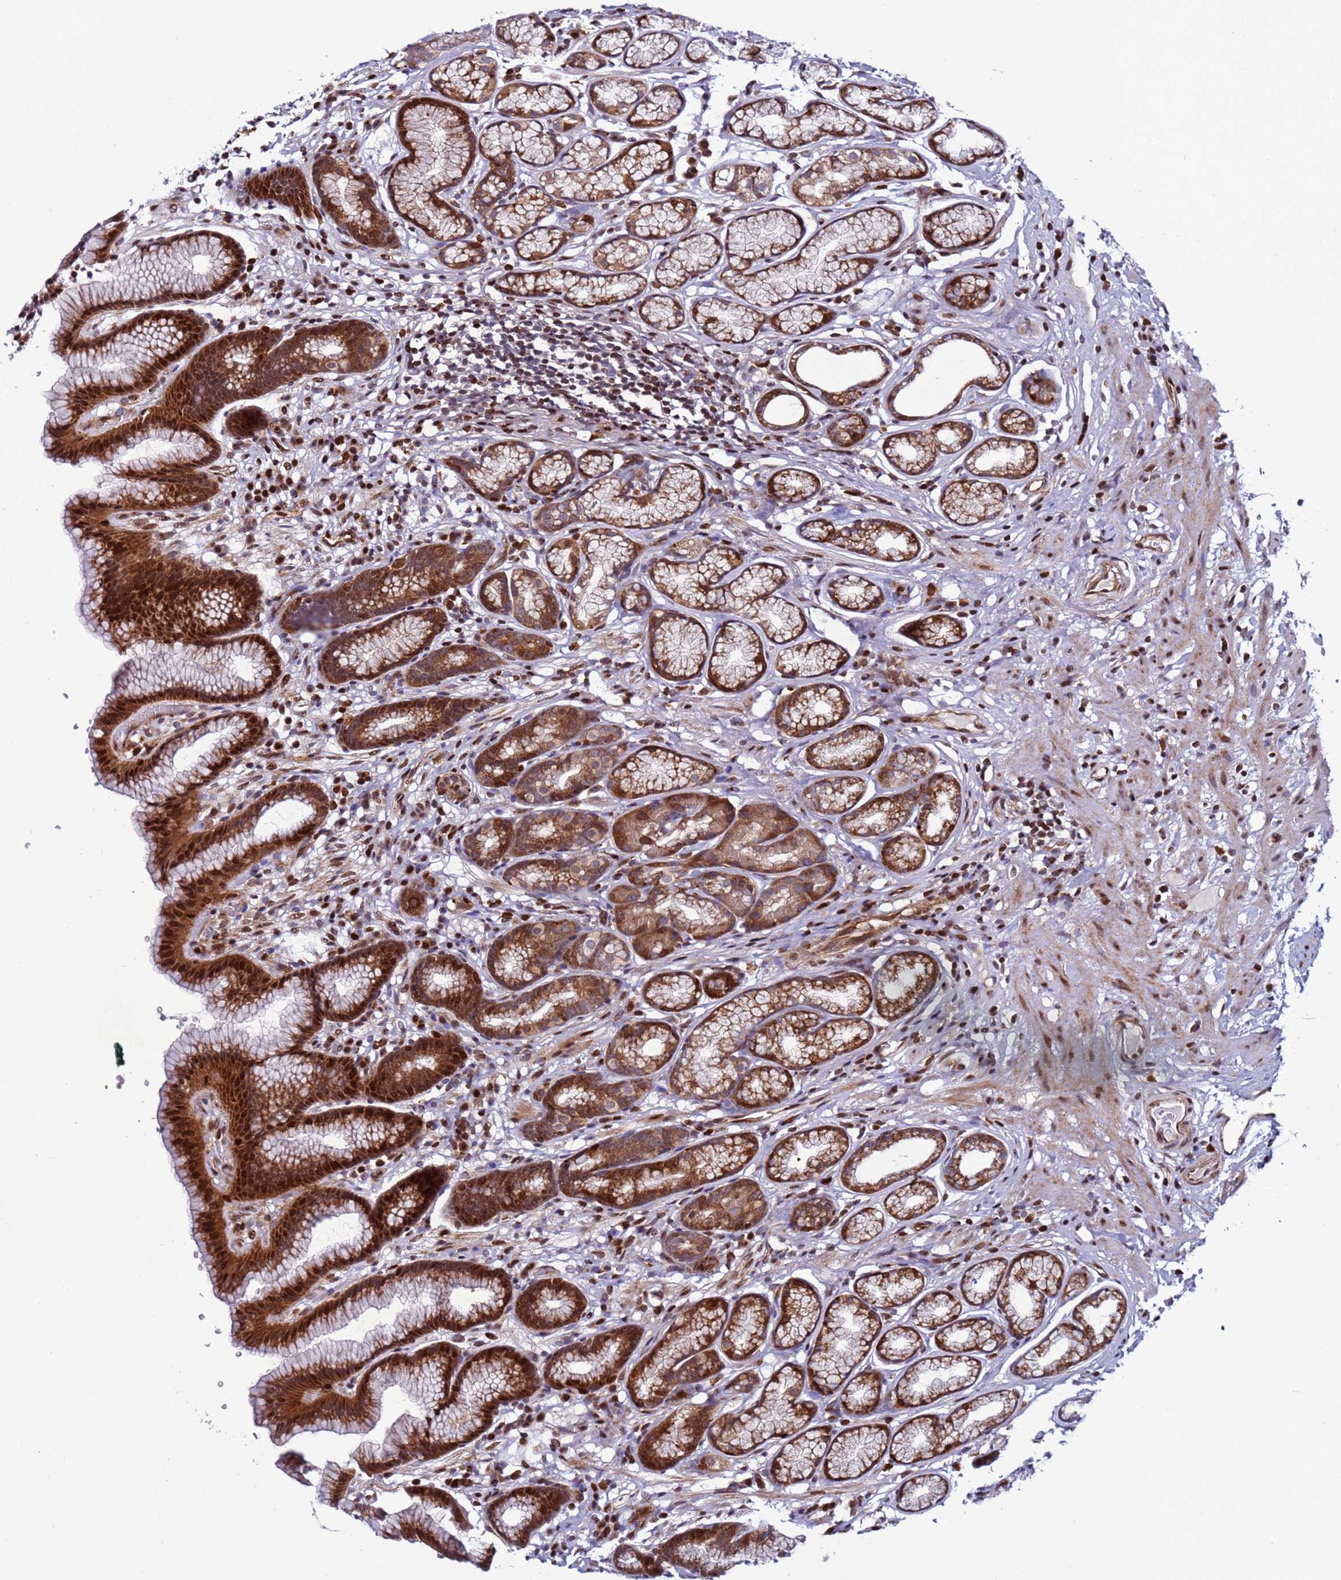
{"staining": {"intensity": "strong", "quantity": ">75%", "location": "cytoplasmic/membranous,nuclear"}, "tissue": "stomach", "cell_type": "Glandular cells", "image_type": "normal", "snomed": [{"axis": "morphology", "description": "Normal tissue, NOS"}, {"axis": "topography", "description": "Stomach"}], "caption": "An immunohistochemistry (IHC) image of benign tissue is shown. Protein staining in brown shows strong cytoplasmic/membranous,nuclear positivity in stomach within glandular cells.", "gene": "WBP11", "patient": {"sex": "male", "age": 42}}